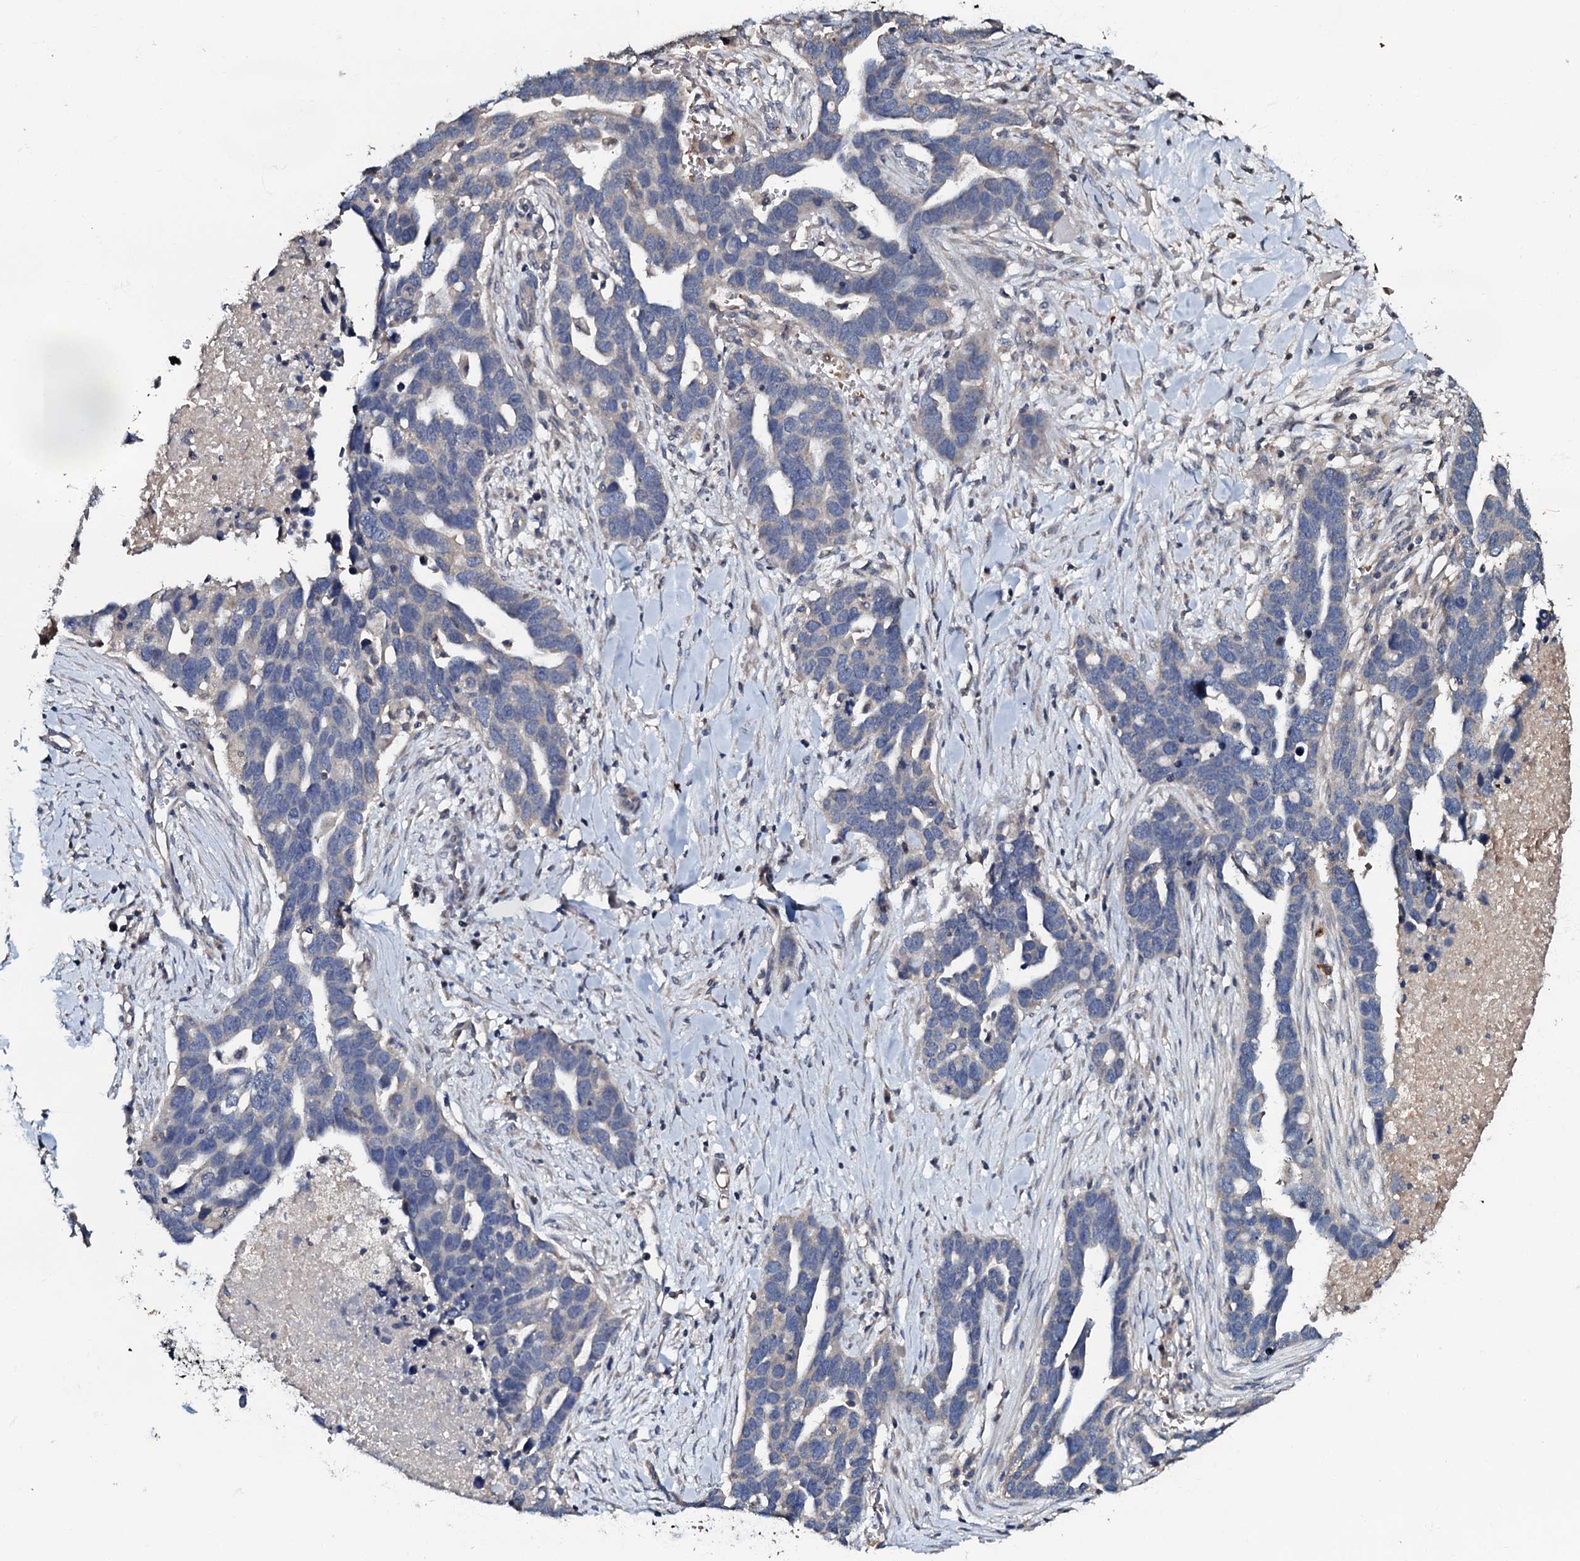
{"staining": {"intensity": "negative", "quantity": "none", "location": "none"}, "tissue": "ovarian cancer", "cell_type": "Tumor cells", "image_type": "cancer", "snomed": [{"axis": "morphology", "description": "Cystadenocarcinoma, serous, NOS"}, {"axis": "topography", "description": "Ovary"}], "caption": "Ovarian cancer (serous cystadenocarcinoma) was stained to show a protein in brown. There is no significant positivity in tumor cells.", "gene": "CPNE2", "patient": {"sex": "female", "age": 54}}